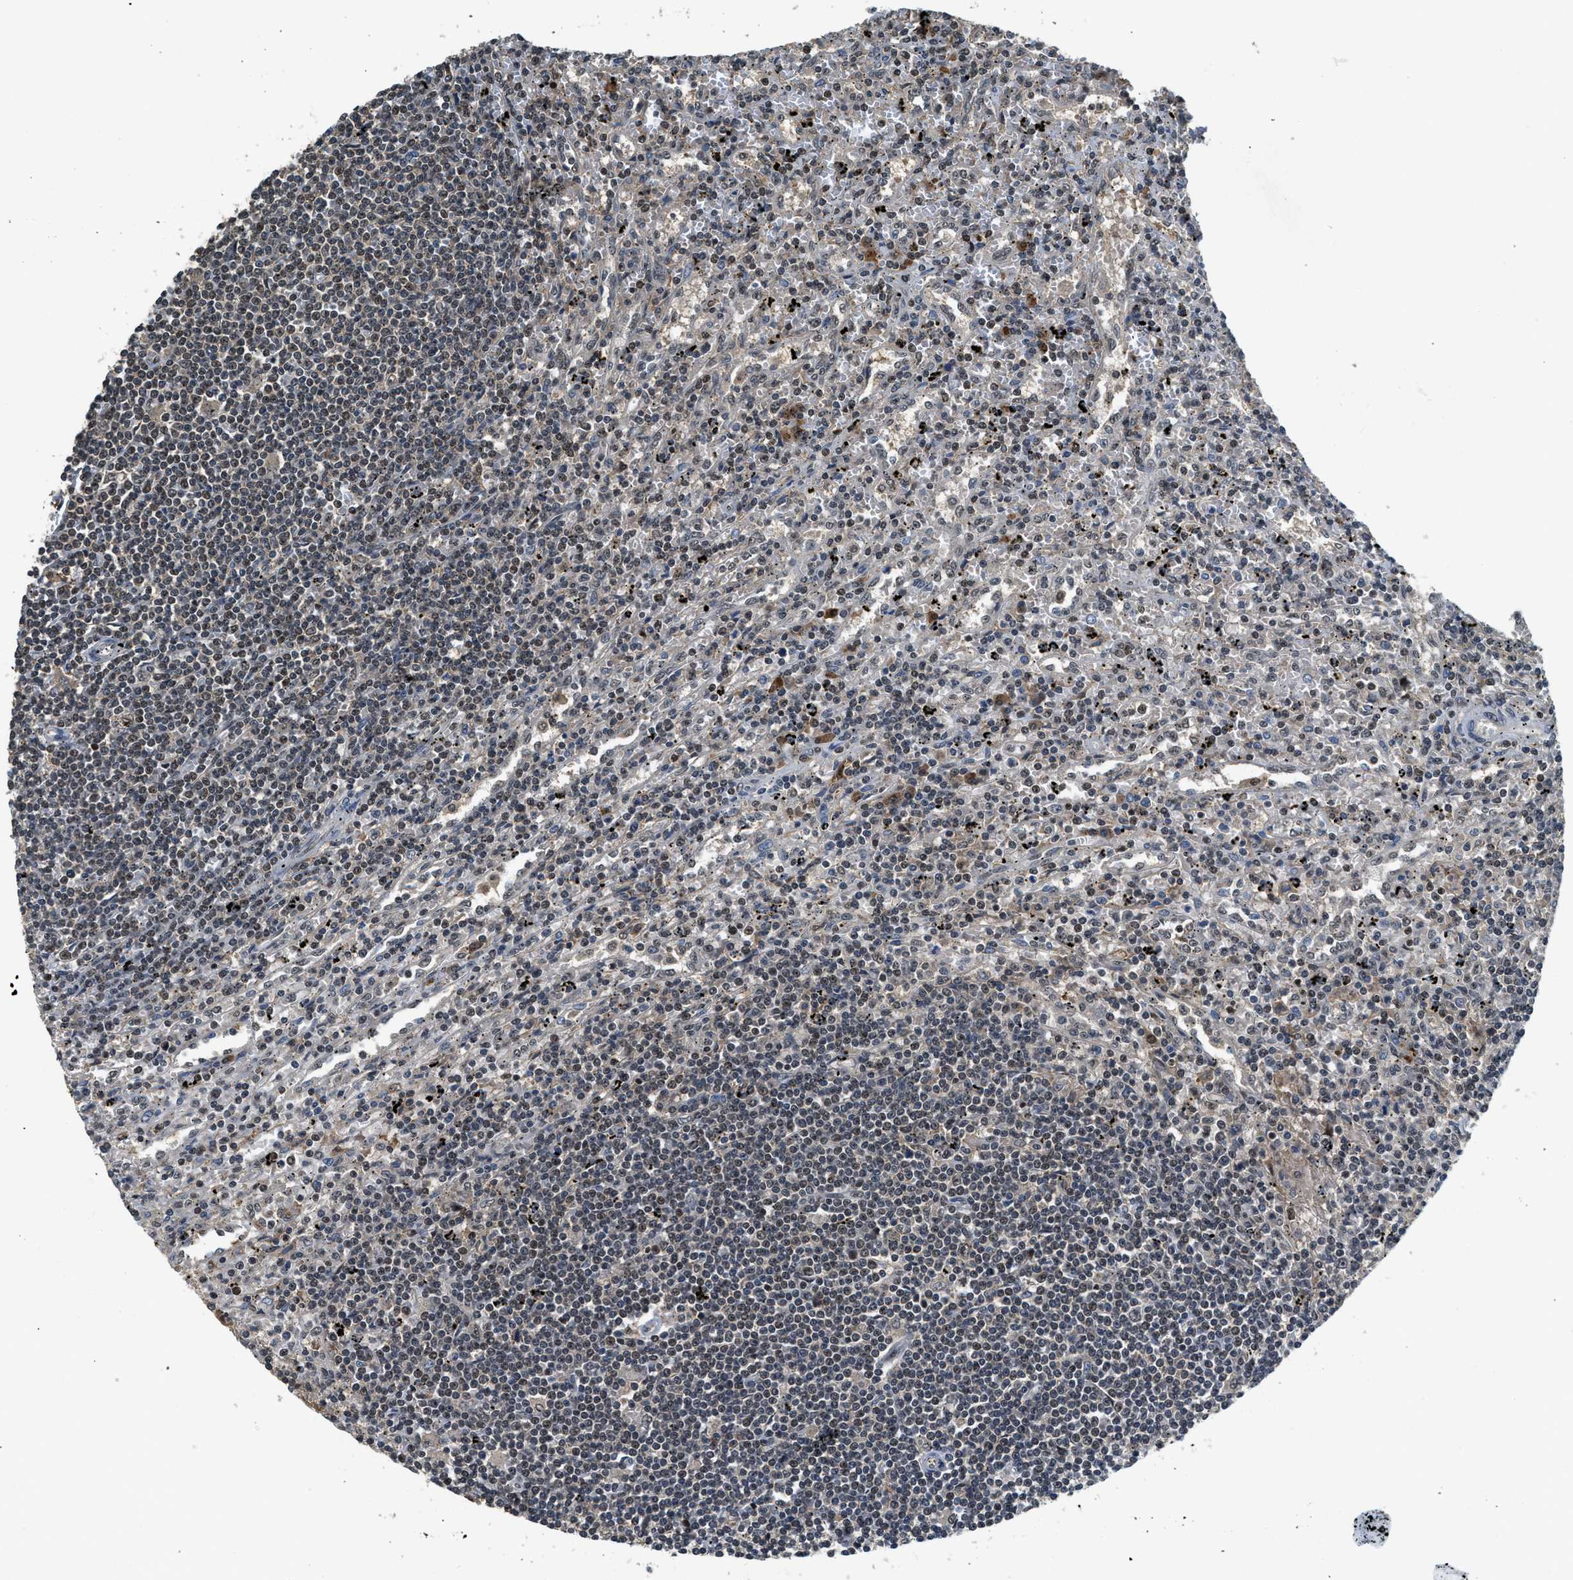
{"staining": {"intensity": "moderate", "quantity": "25%-75%", "location": "nuclear"}, "tissue": "lymphoma", "cell_type": "Tumor cells", "image_type": "cancer", "snomed": [{"axis": "morphology", "description": "Malignant lymphoma, non-Hodgkin's type, Low grade"}, {"axis": "topography", "description": "Spleen"}], "caption": "Brown immunohistochemical staining in human lymphoma reveals moderate nuclear positivity in approximately 25%-75% of tumor cells.", "gene": "SLC15A4", "patient": {"sex": "male", "age": 76}}